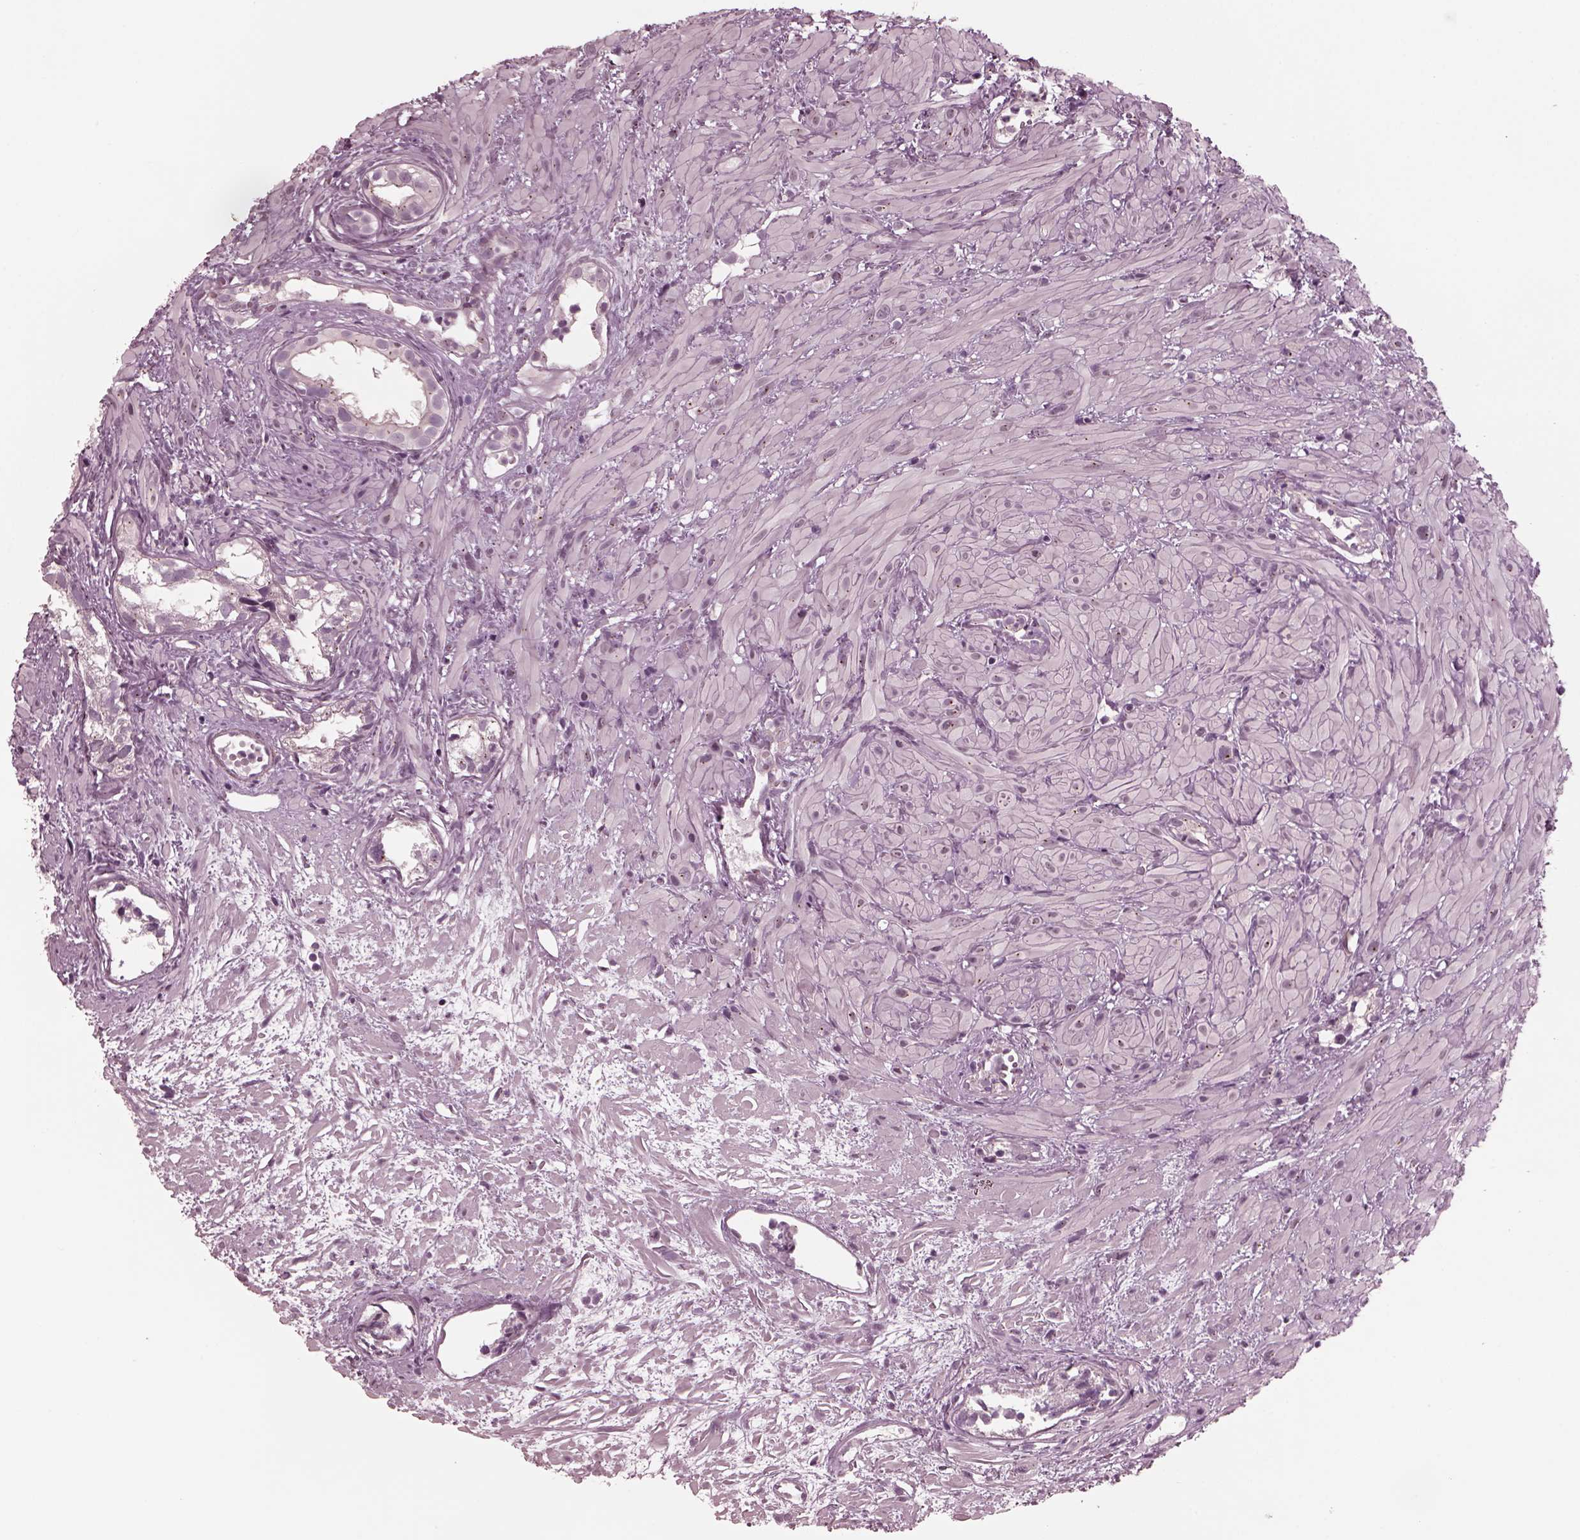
{"staining": {"intensity": "negative", "quantity": "none", "location": "none"}, "tissue": "prostate cancer", "cell_type": "Tumor cells", "image_type": "cancer", "snomed": [{"axis": "morphology", "description": "Adenocarcinoma, High grade"}, {"axis": "topography", "description": "Prostate"}], "caption": "Immunohistochemical staining of human prostate high-grade adenocarcinoma shows no significant positivity in tumor cells.", "gene": "SAXO1", "patient": {"sex": "male", "age": 79}}